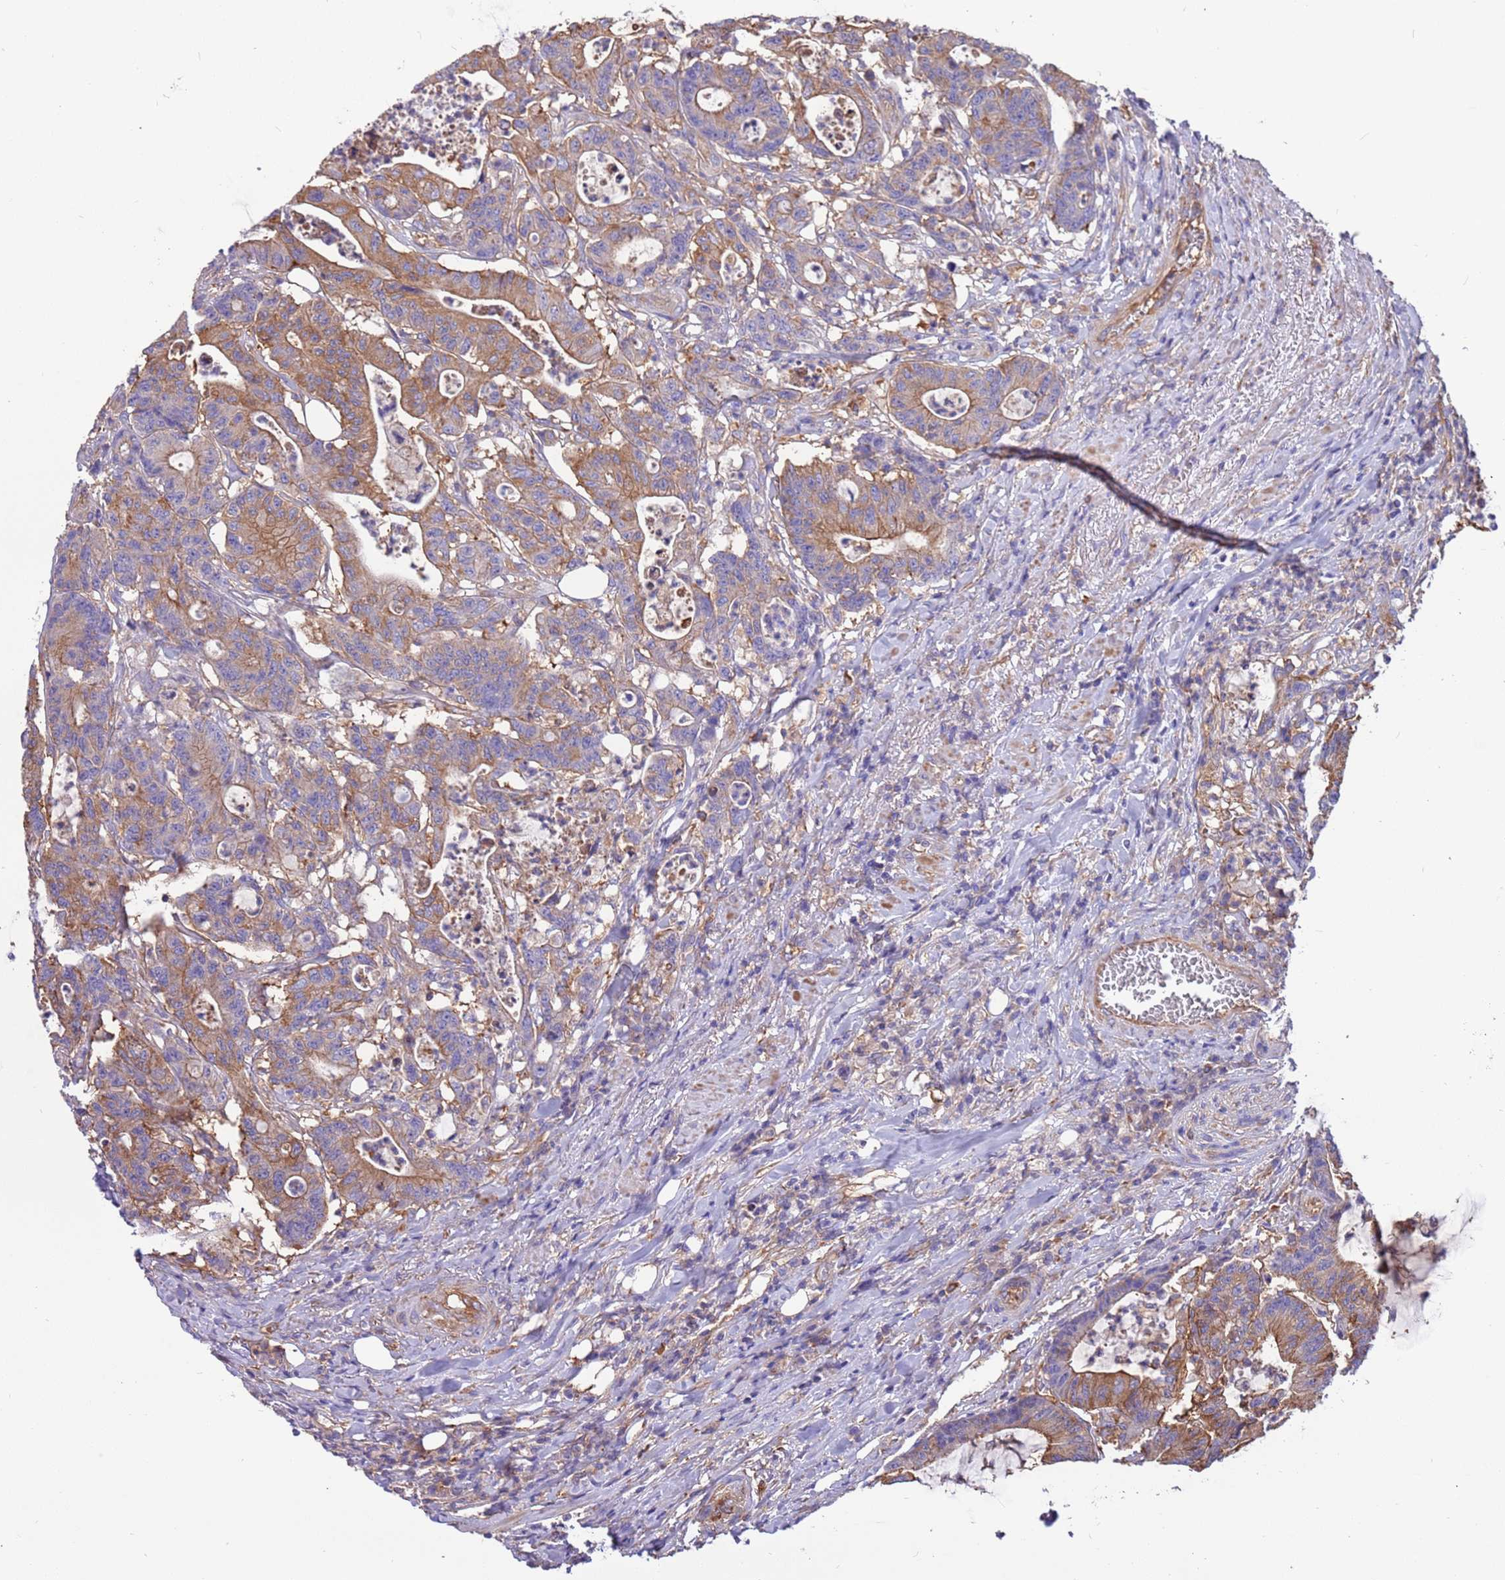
{"staining": {"intensity": "moderate", "quantity": ">75%", "location": "cytoplasmic/membranous"}, "tissue": "colorectal cancer", "cell_type": "Tumor cells", "image_type": "cancer", "snomed": [{"axis": "morphology", "description": "Adenocarcinoma, NOS"}, {"axis": "topography", "description": "Colon"}], "caption": "Tumor cells demonstrate medium levels of moderate cytoplasmic/membranous expression in about >75% of cells in colorectal cancer (adenocarcinoma).", "gene": "NAALADL1", "patient": {"sex": "female", "age": 84}}